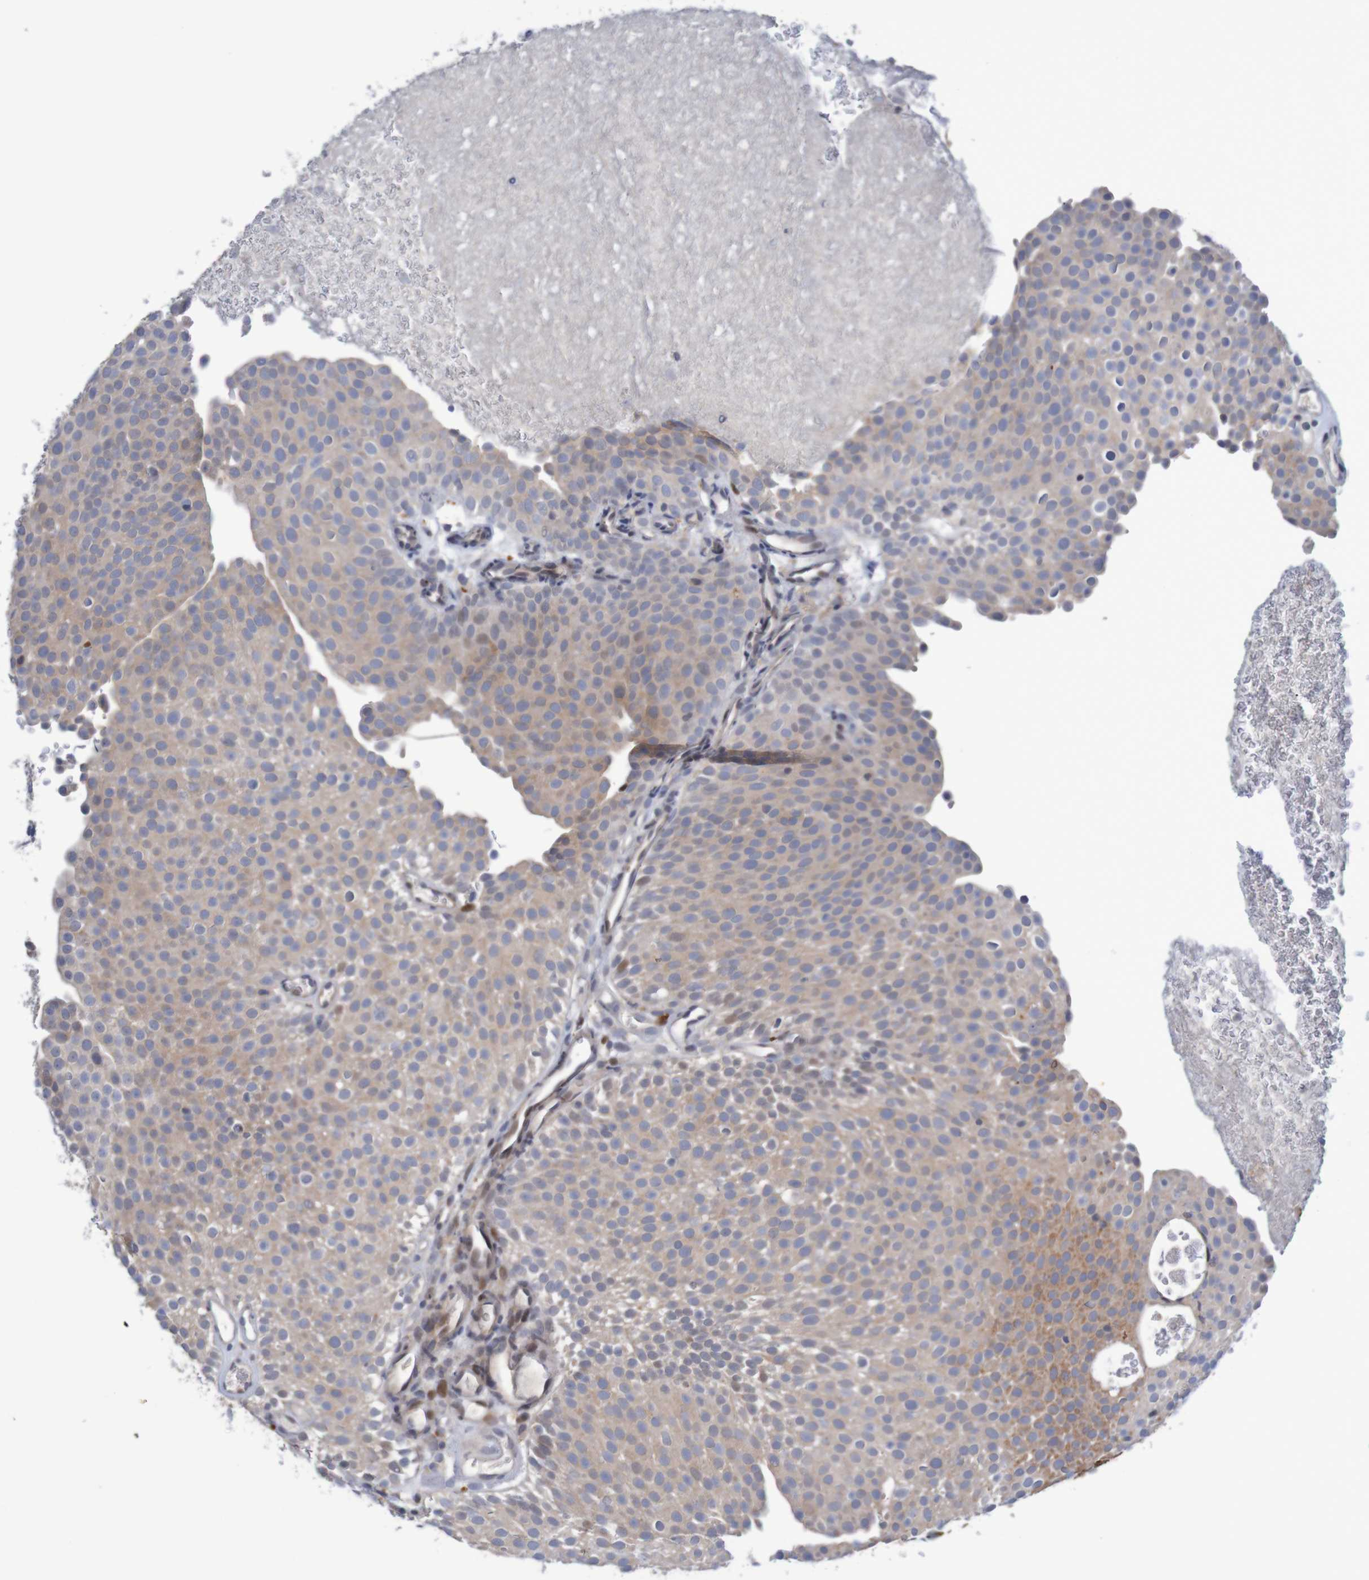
{"staining": {"intensity": "moderate", "quantity": "<25%", "location": "cytoplasmic/membranous"}, "tissue": "urothelial cancer", "cell_type": "Tumor cells", "image_type": "cancer", "snomed": [{"axis": "morphology", "description": "Urothelial carcinoma, Low grade"}, {"axis": "topography", "description": "Urinary bladder"}], "caption": "A histopathology image showing moderate cytoplasmic/membranous staining in about <25% of tumor cells in urothelial cancer, as visualized by brown immunohistochemical staining.", "gene": "FBP2", "patient": {"sex": "male", "age": 78}}